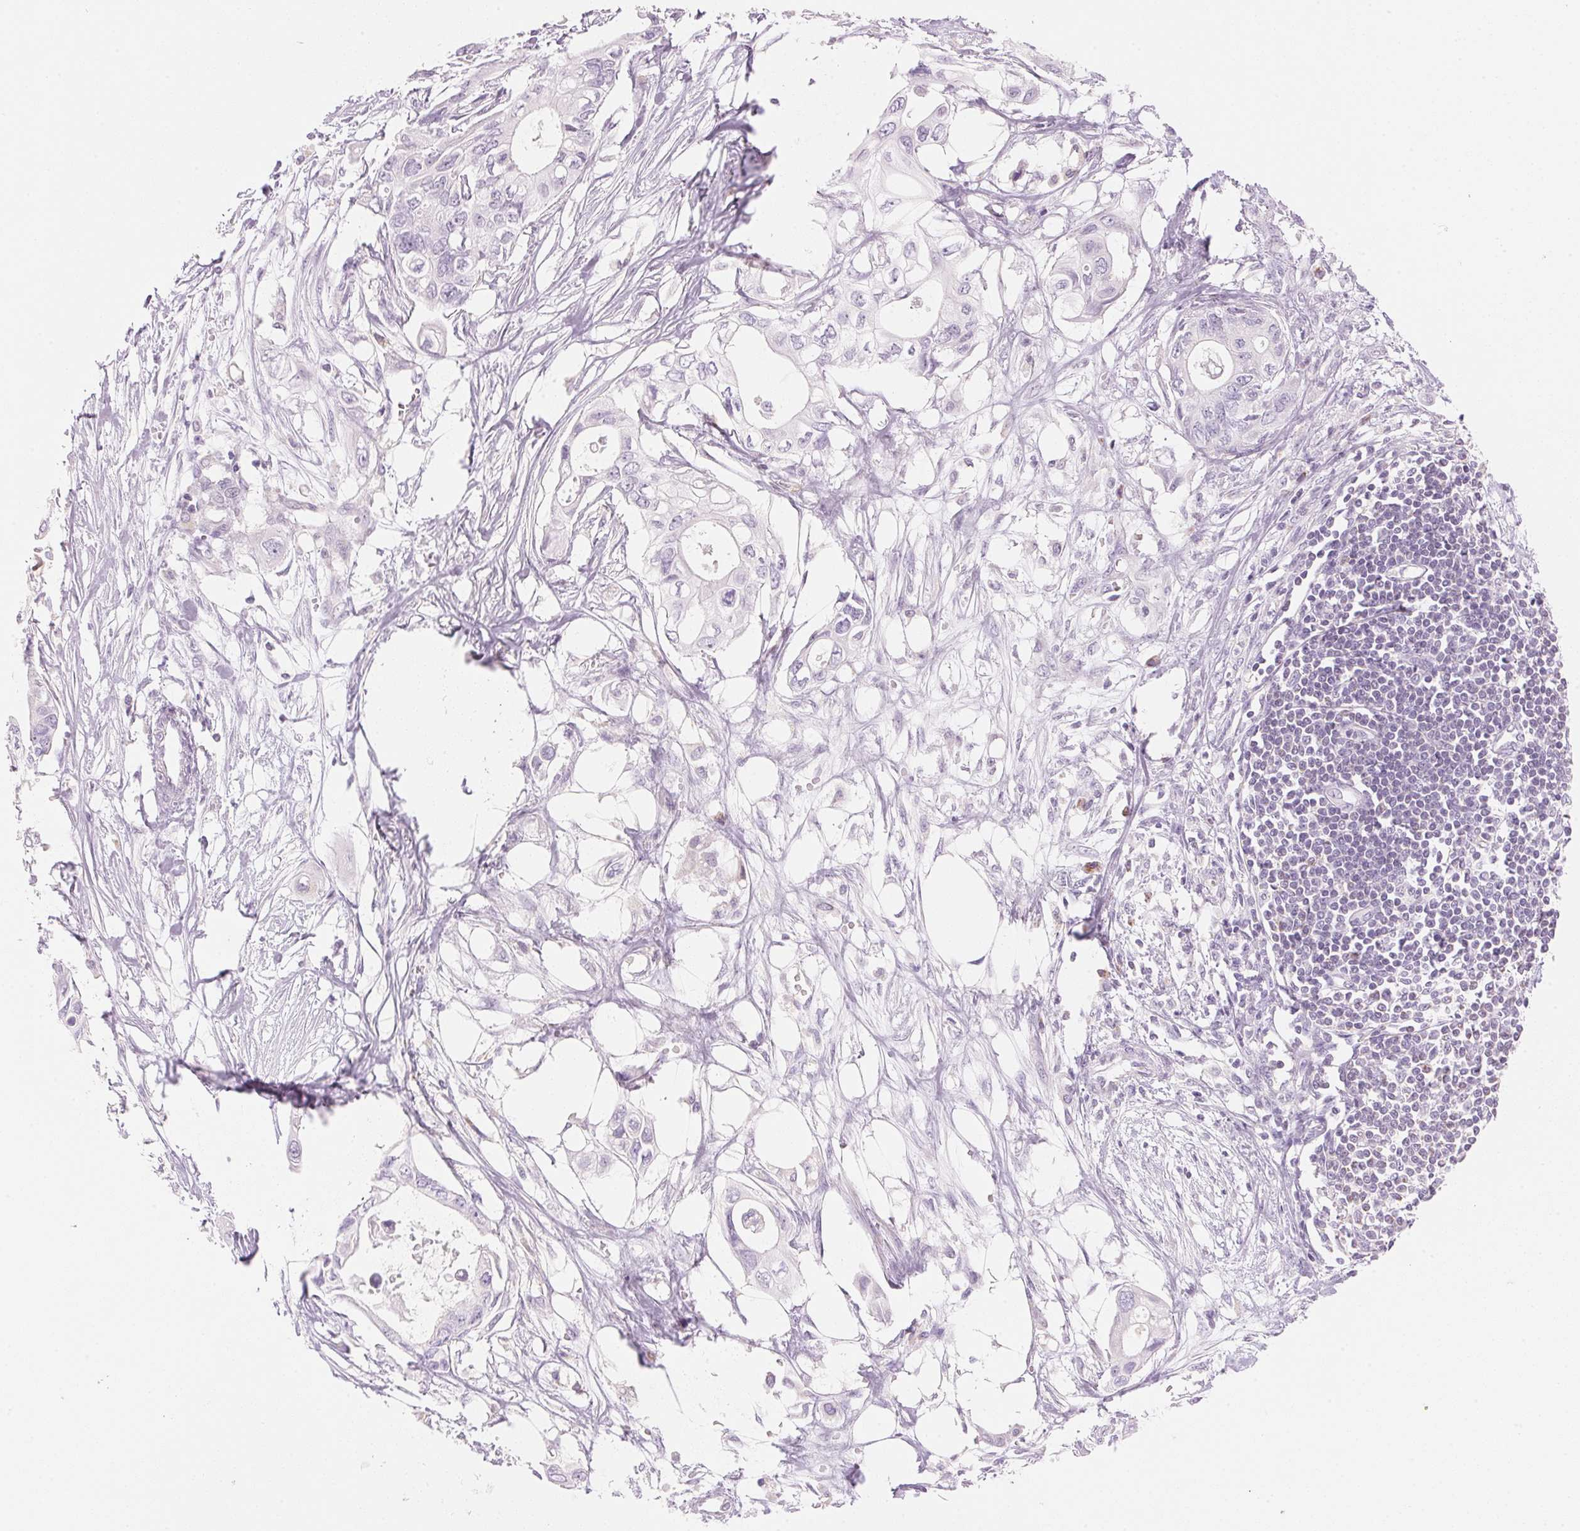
{"staining": {"intensity": "negative", "quantity": "none", "location": "none"}, "tissue": "pancreatic cancer", "cell_type": "Tumor cells", "image_type": "cancer", "snomed": [{"axis": "morphology", "description": "Adenocarcinoma, NOS"}, {"axis": "topography", "description": "Pancreas"}], "caption": "Immunohistochemistry micrograph of human pancreatic cancer stained for a protein (brown), which demonstrates no expression in tumor cells.", "gene": "HOXB13", "patient": {"sex": "female", "age": 63}}